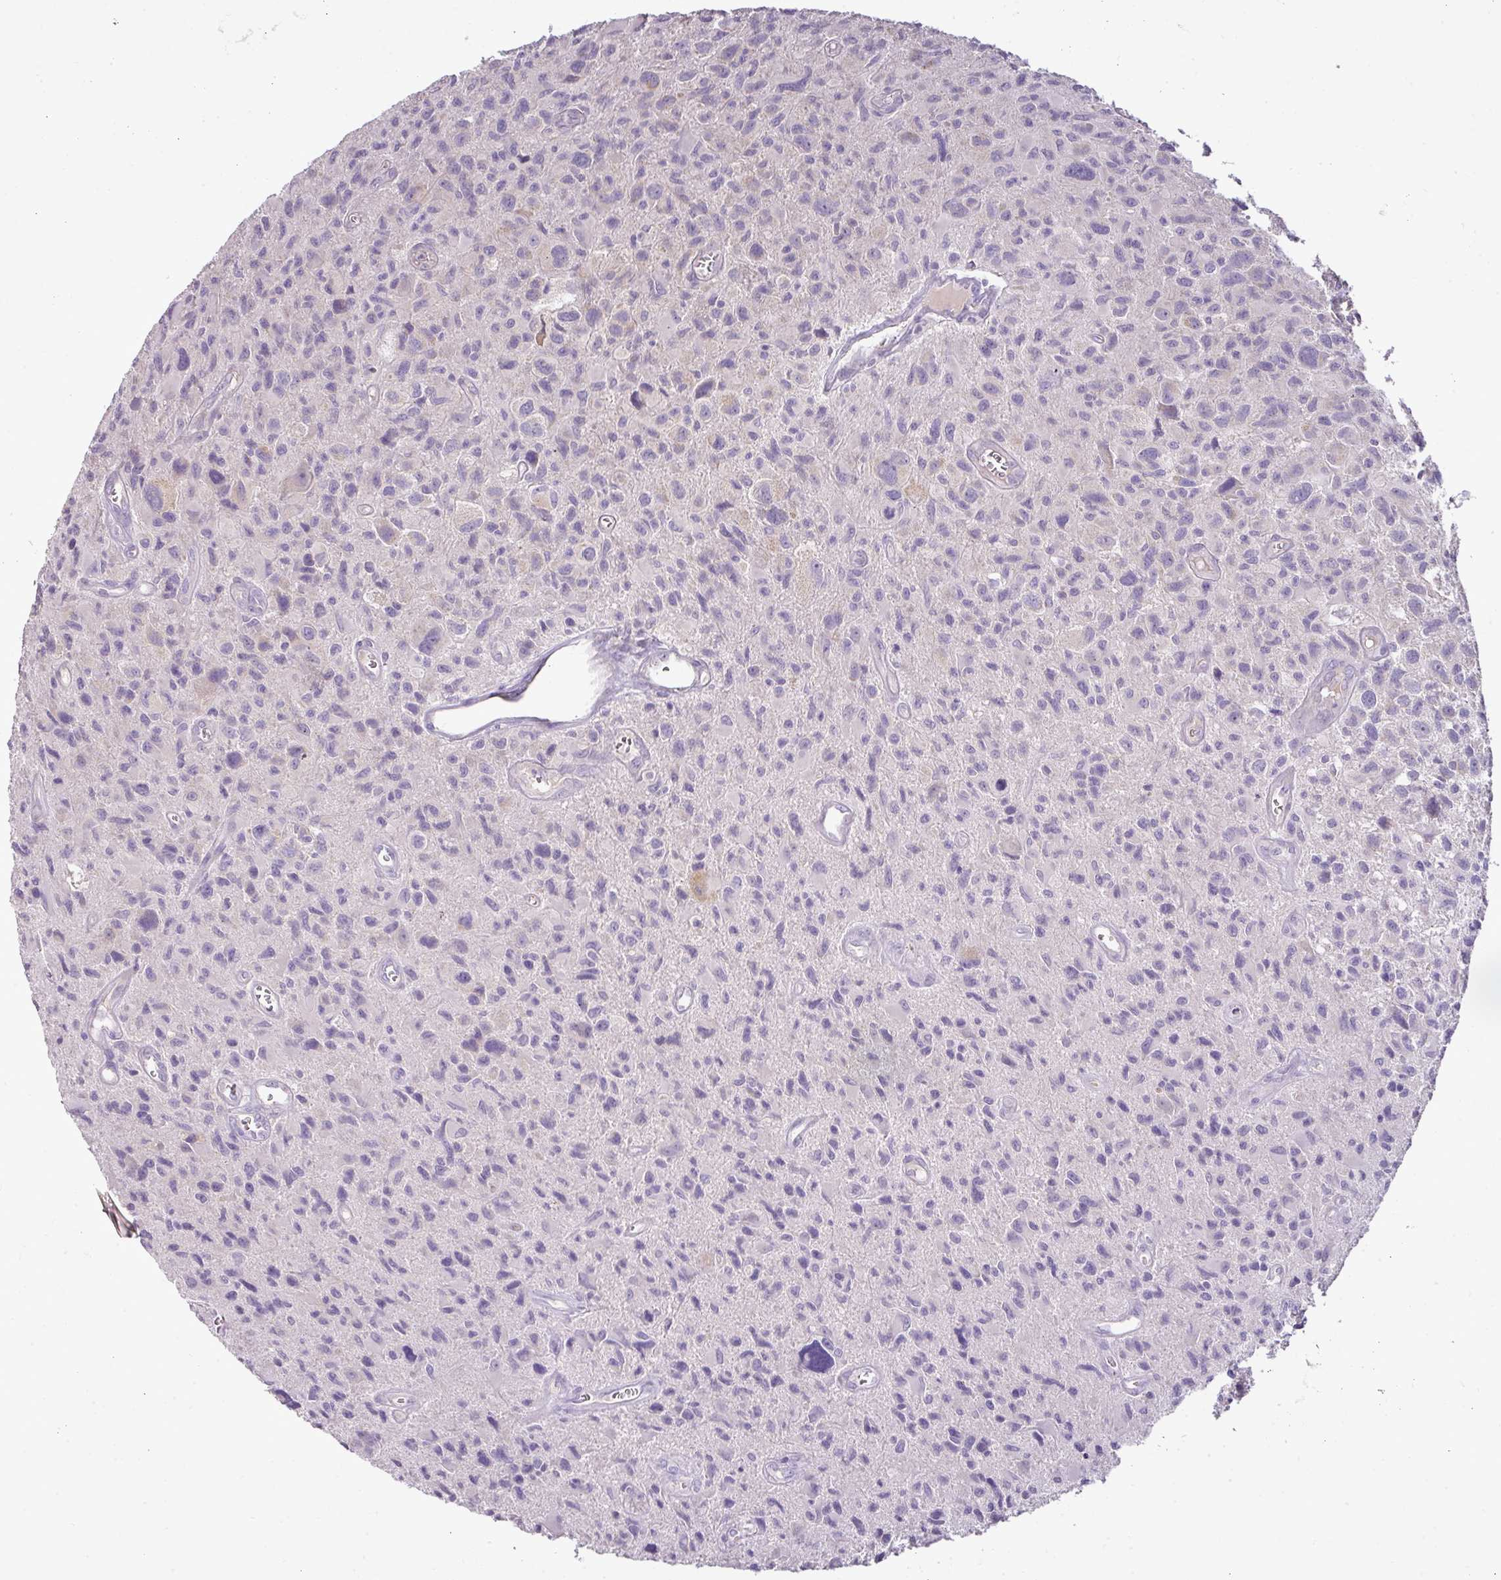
{"staining": {"intensity": "negative", "quantity": "none", "location": "none"}, "tissue": "glioma", "cell_type": "Tumor cells", "image_type": "cancer", "snomed": [{"axis": "morphology", "description": "Glioma, malignant, High grade"}, {"axis": "topography", "description": "Brain"}], "caption": "Immunohistochemical staining of human glioma exhibits no significant positivity in tumor cells.", "gene": "BRINP2", "patient": {"sex": "male", "age": 76}}